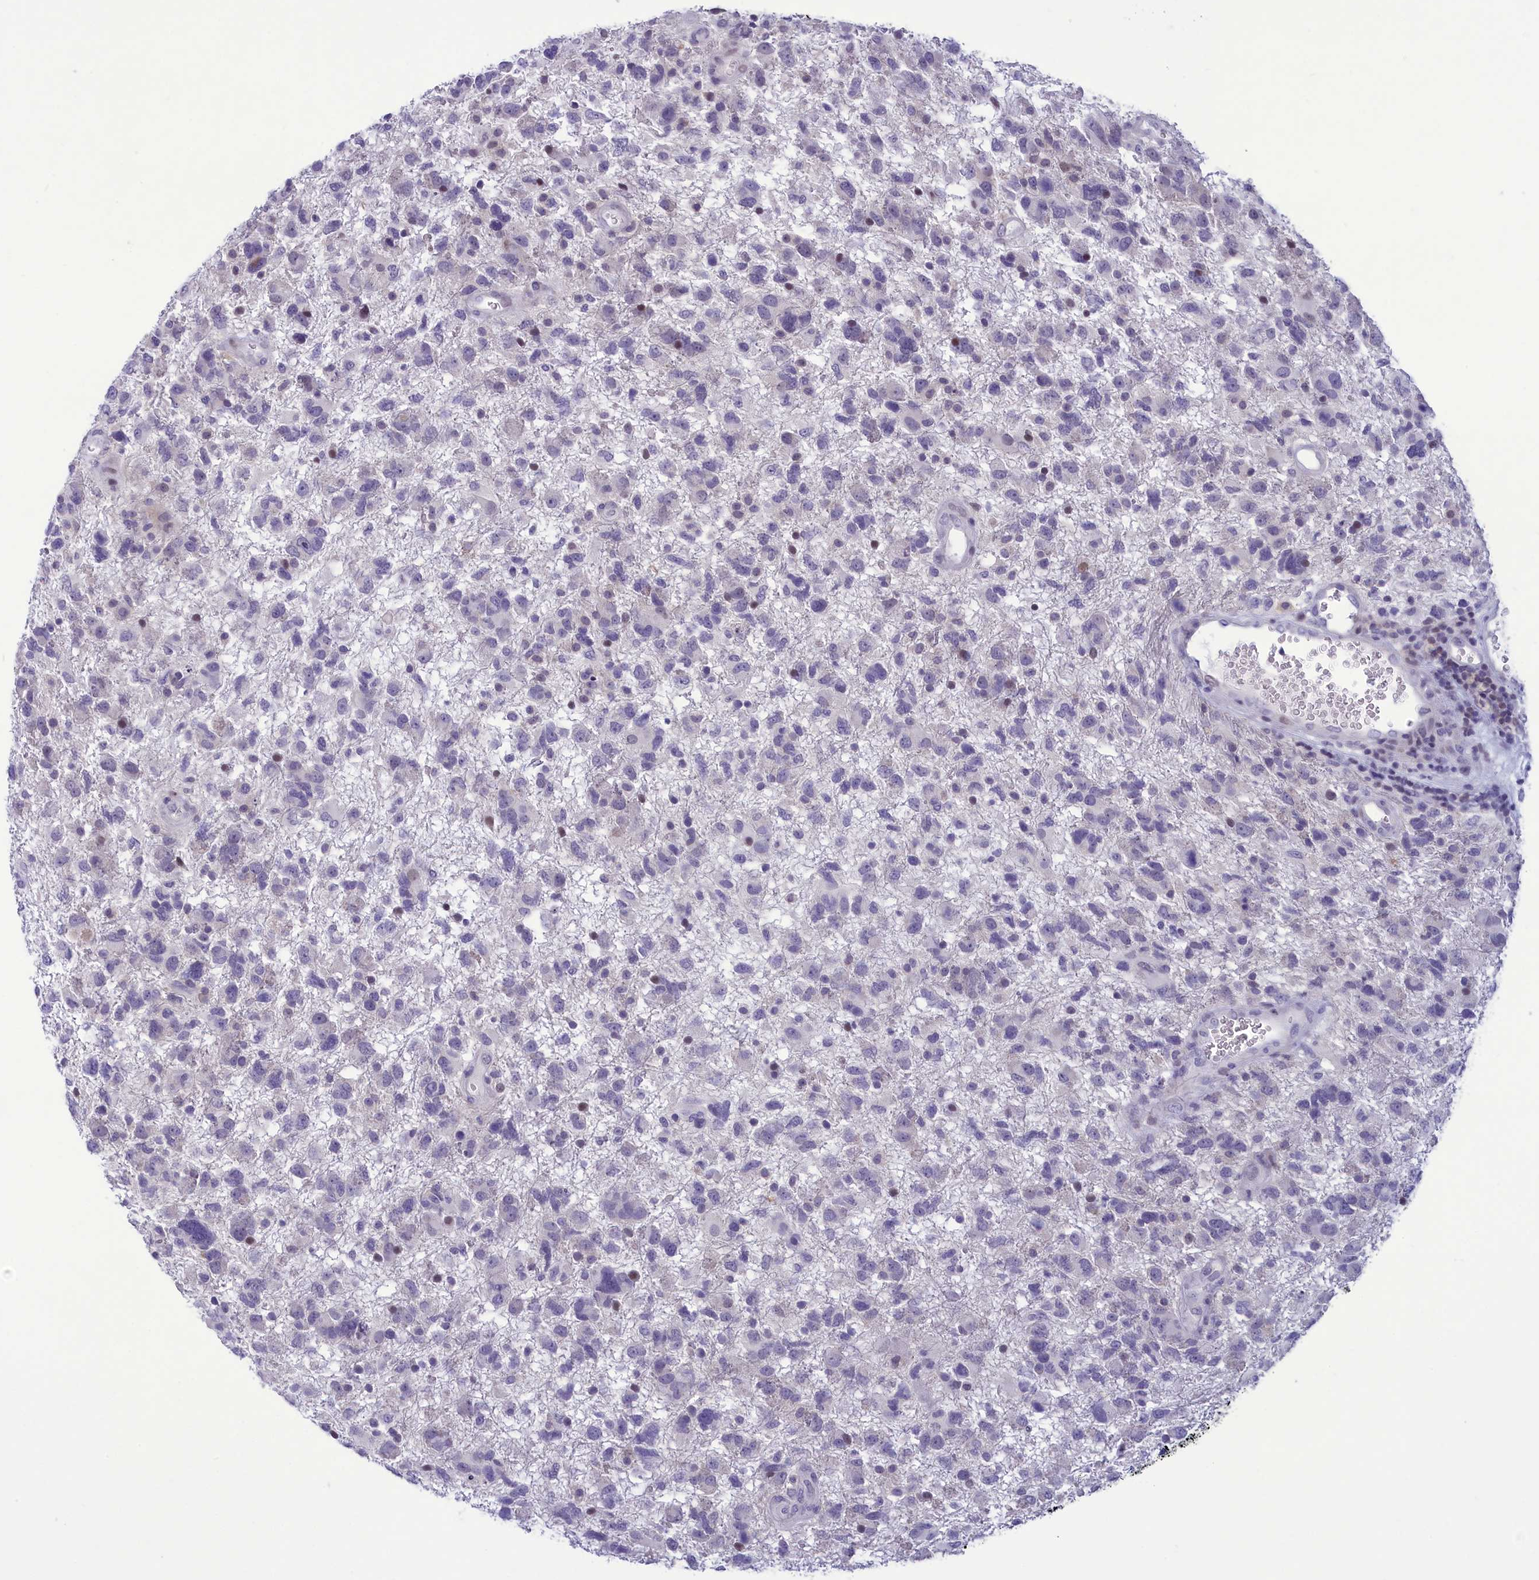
{"staining": {"intensity": "negative", "quantity": "none", "location": "none"}, "tissue": "glioma", "cell_type": "Tumor cells", "image_type": "cancer", "snomed": [{"axis": "morphology", "description": "Glioma, malignant, High grade"}, {"axis": "topography", "description": "Brain"}], "caption": "Immunohistochemical staining of human glioma demonstrates no significant expression in tumor cells.", "gene": "CORO2A", "patient": {"sex": "male", "age": 61}}